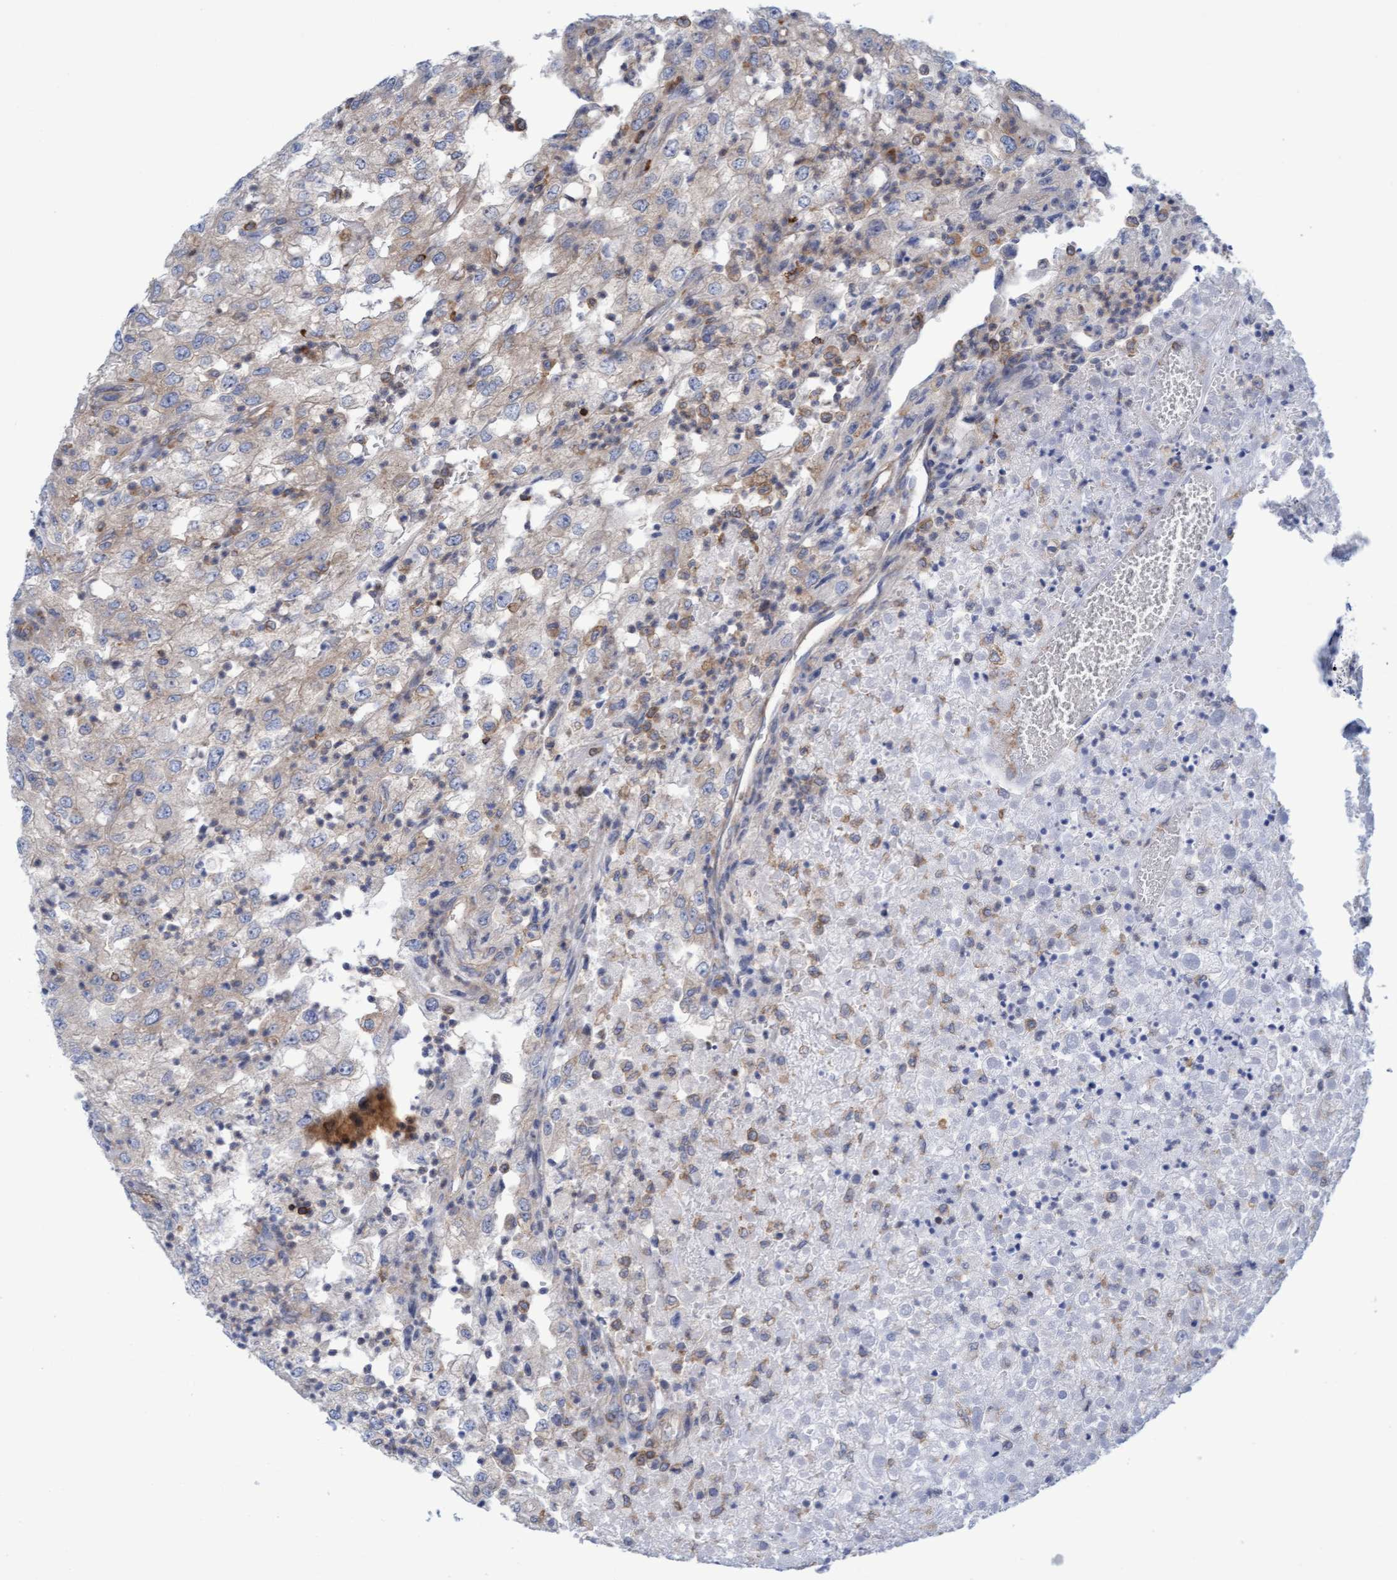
{"staining": {"intensity": "negative", "quantity": "none", "location": "none"}, "tissue": "renal cancer", "cell_type": "Tumor cells", "image_type": "cancer", "snomed": [{"axis": "morphology", "description": "Adenocarcinoma, NOS"}, {"axis": "topography", "description": "Kidney"}], "caption": "Immunohistochemistry image of neoplastic tissue: renal cancer stained with DAB displays no significant protein positivity in tumor cells. (DAB immunohistochemistry with hematoxylin counter stain).", "gene": "FNBP1", "patient": {"sex": "female", "age": 54}}